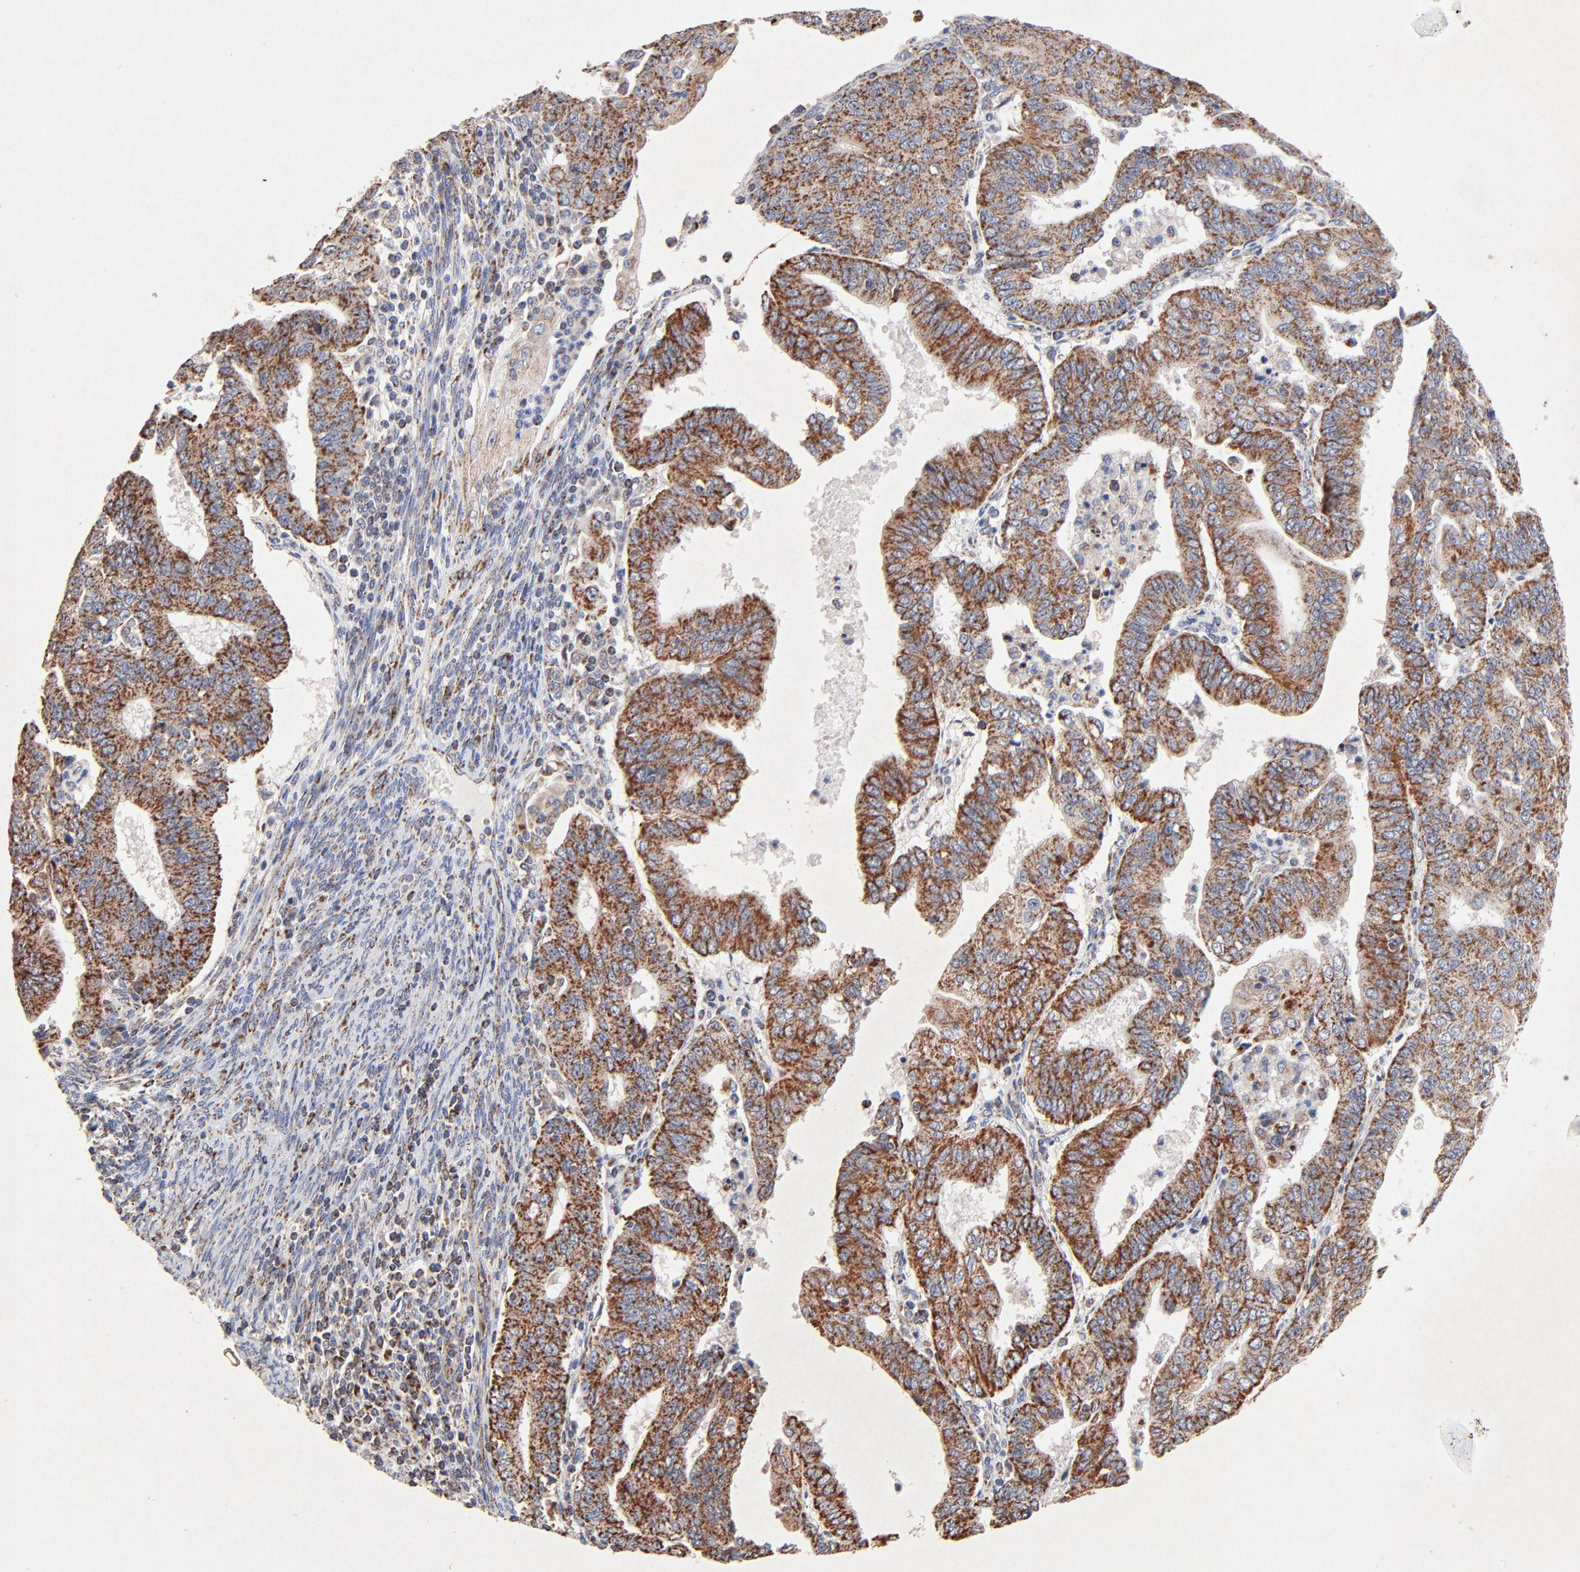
{"staining": {"intensity": "moderate", "quantity": ">75%", "location": "cytoplasmic/membranous"}, "tissue": "endometrial cancer", "cell_type": "Tumor cells", "image_type": "cancer", "snomed": [{"axis": "morphology", "description": "Adenocarcinoma, NOS"}, {"axis": "topography", "description": "Endometrium"}], "caption": "Protein analysis of endometrial cancer (adenocarcinoma) tissue demonstrates moderate cytoplasmic/membranous positivity in approximately >75% of tumor cells.", "gene": "SSBP1", "patient": {"sex": "female", "age": 56}}